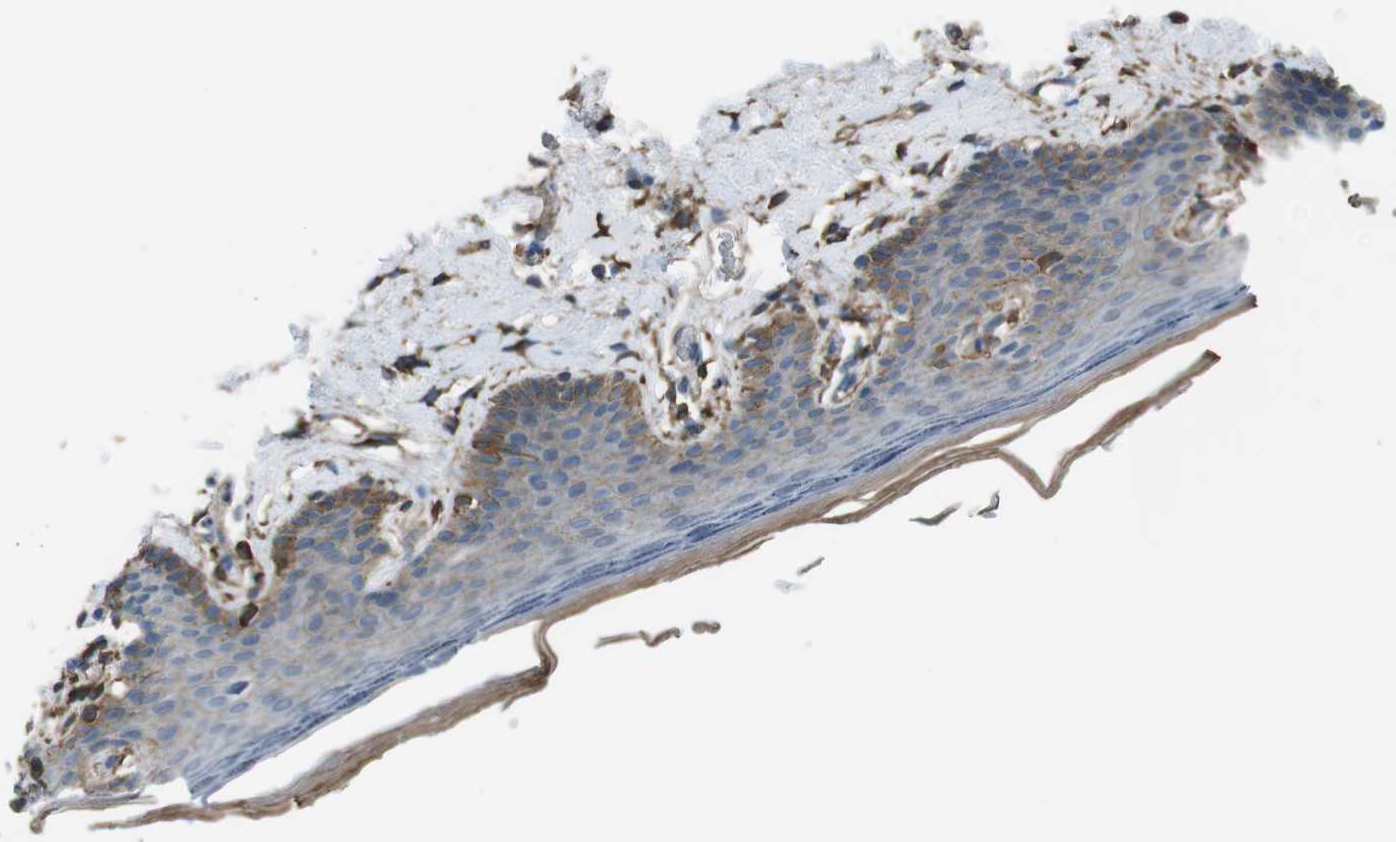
{"staining": {"intensity": "moderate", "quantity": "<25%", "location": "cytoplasmic/membranous"}, "tissue": "skin", "cell_type": "Epidermal cells", "image_type": "normal", "snomed": [{"axis": "morphology", "description": "Normal tissue, NOS"}, {"axis": "topography", "description": "Vulva"}], "caption": "IHC histopathology image of normal skin: skin stained using immunohistochemistry (IHC) exhibits low levels of moderate protein expression localized specifically in the cytoplasmic/membranous of epidermal cells, appearing as a cytoplasmic/membranous brown color.", "gene": "ANK2", "patient": {"sex": "female", "age": 54}}